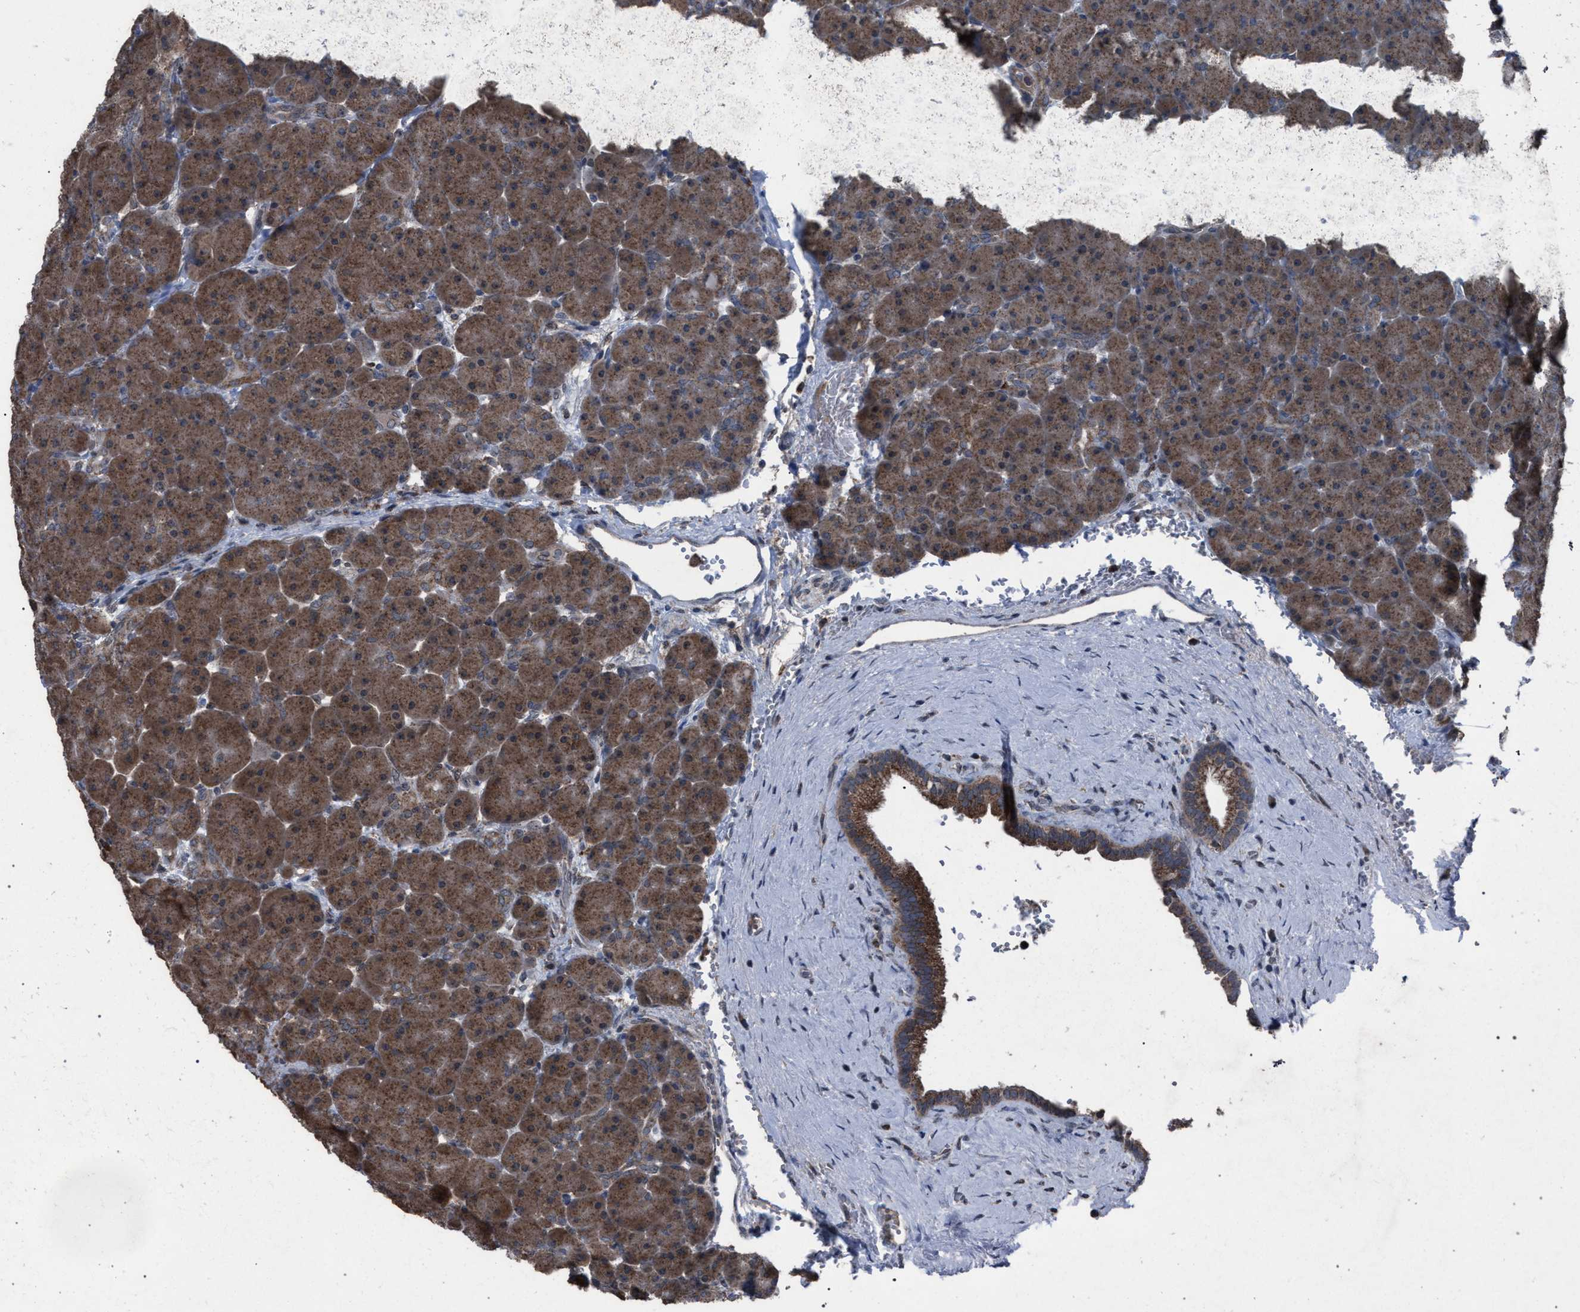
{"staining": {"intensity": "moderate", "quantity": ">75%", "location": "cytoplasmic/membranous"}, "tissue": "pancreas", "cell_type": "Exocrine glandular cells", "image_type": "normal", "snomed": [{"axis": "morphology", "description": "Normal tissue, NOS"}, {"axis": "topography", "description": "Pancreas"}], "caption": "Immunohistochemical staining of unremarkable pancreas reveals moderate cytoplasmic/membranous protein positivity in about >75% of exocrine glandular cells. Immunohistochemistry stains the protein of interest in brown and the nuclei are stained blue.", "gene": "HSD17B4", "patient": {"sex": "male", "age": 66}}